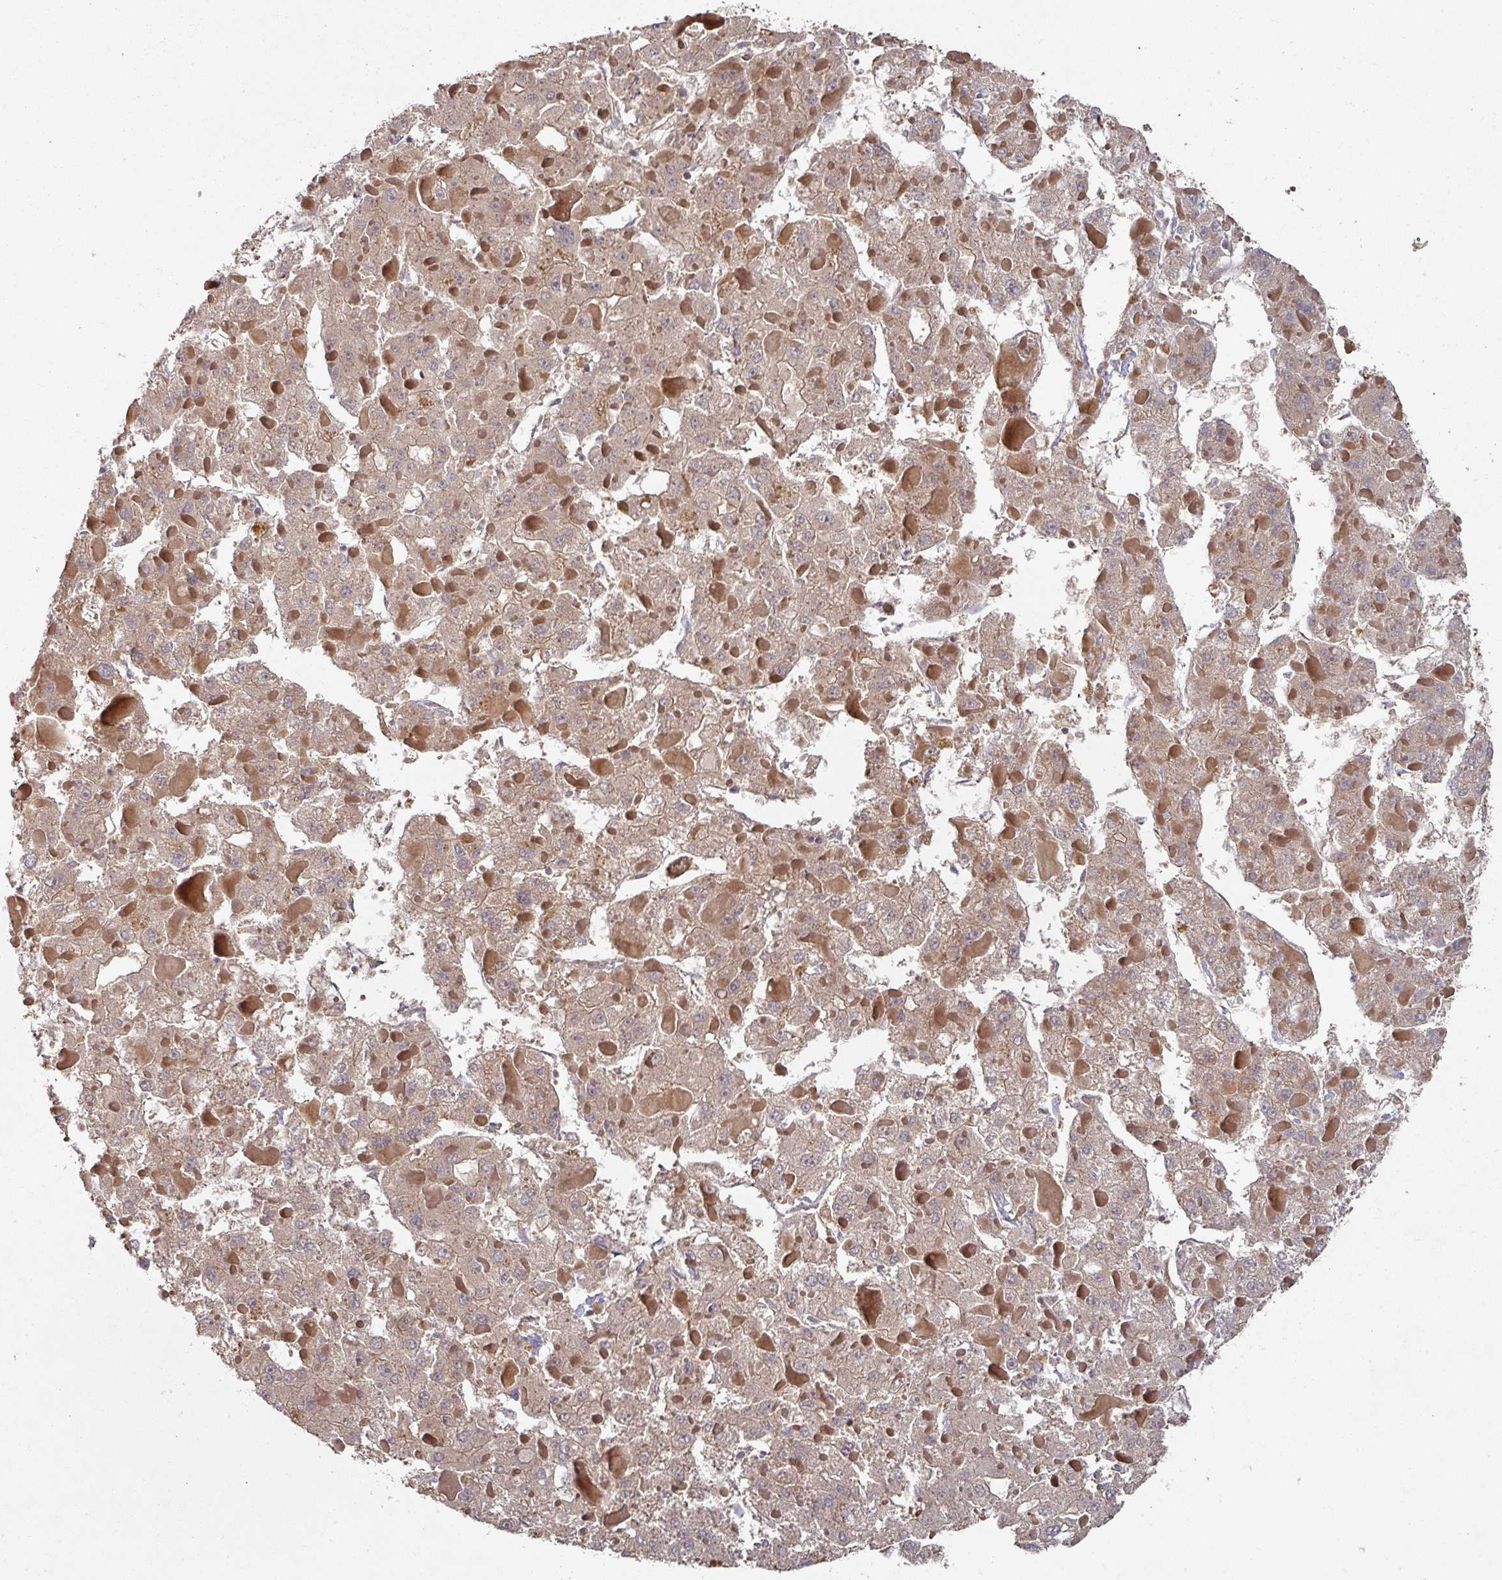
{"staining": {"intensity": "moderate", "quantity": ">75%", "location": "cytoplasmic/membranous"}, "tissue": "liver cancer", "cell_type": "Tumor cells", "image_type": "cancer", "snomed": [{"axis": "morphology", "description": "Carcinoma, Hepatocellular, NOS"}, {"axis": "topography", "description": "Liver"}], "caption": "Moderate cytoplasmic/membranous expression for a protein is seen in about >75% of tumor cells of liver cancer using IHC.", "gene": "CEP95", "patient": {"sex": "female", "age": 73}}